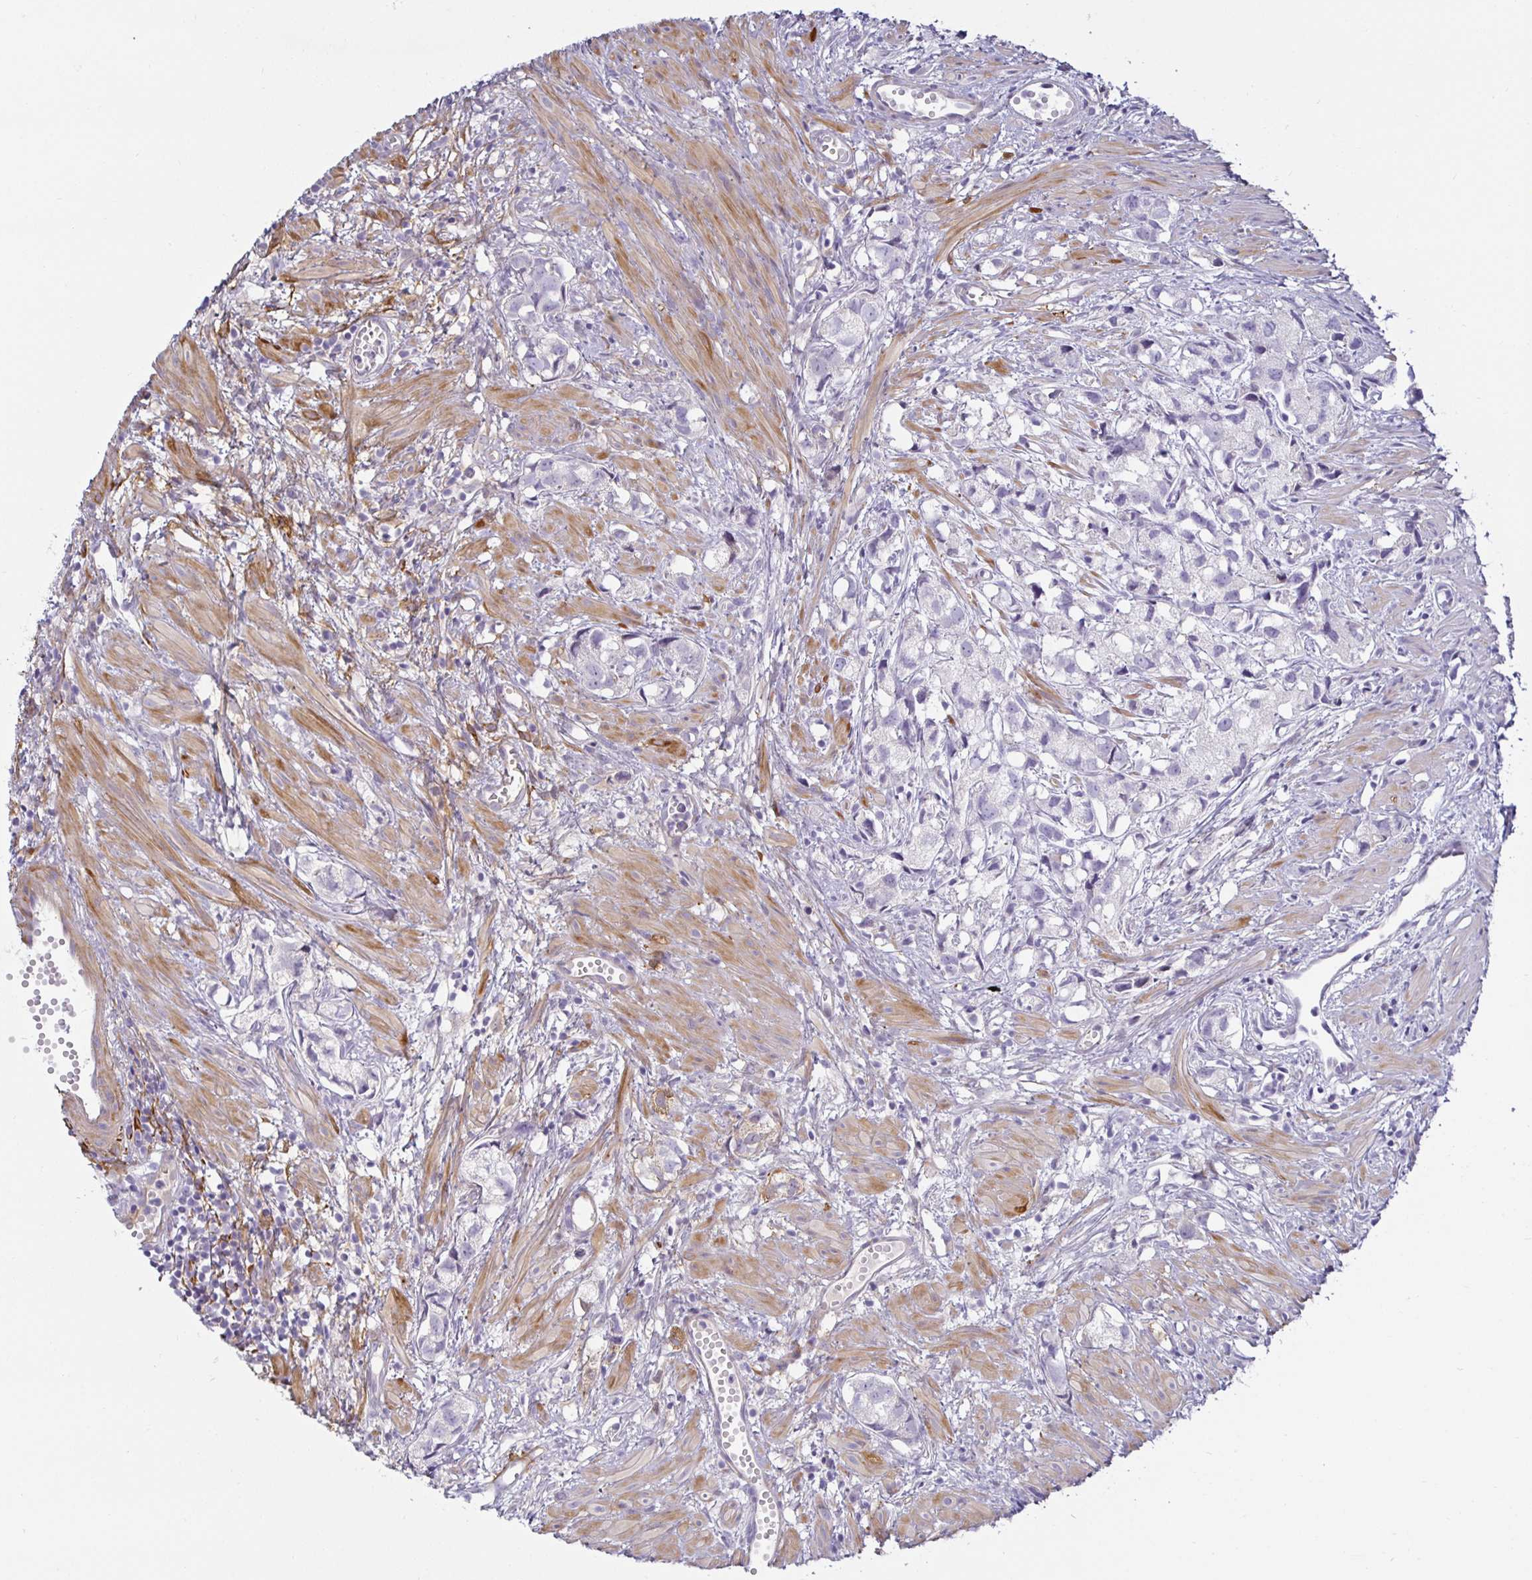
{"staining": {"intensity": "negative", "quantity": "none", "location": "none"}, "tissue": "prostate cancer", "cell_type": "Tumor cells", "image_type": "cancer", "snomed": [{"axis": "morphology", "description": "Adenocarcinoma, High grade"}, {"axis": "topography", "description": "Prostate"}], "caption": "This is an IHC histopathology image of prostate cancer (high-grade adenocarcinoma). There is no positivity in tumor cells.", "gene": "SPAG4", "patient": {"sex": "male", "age": 58}}